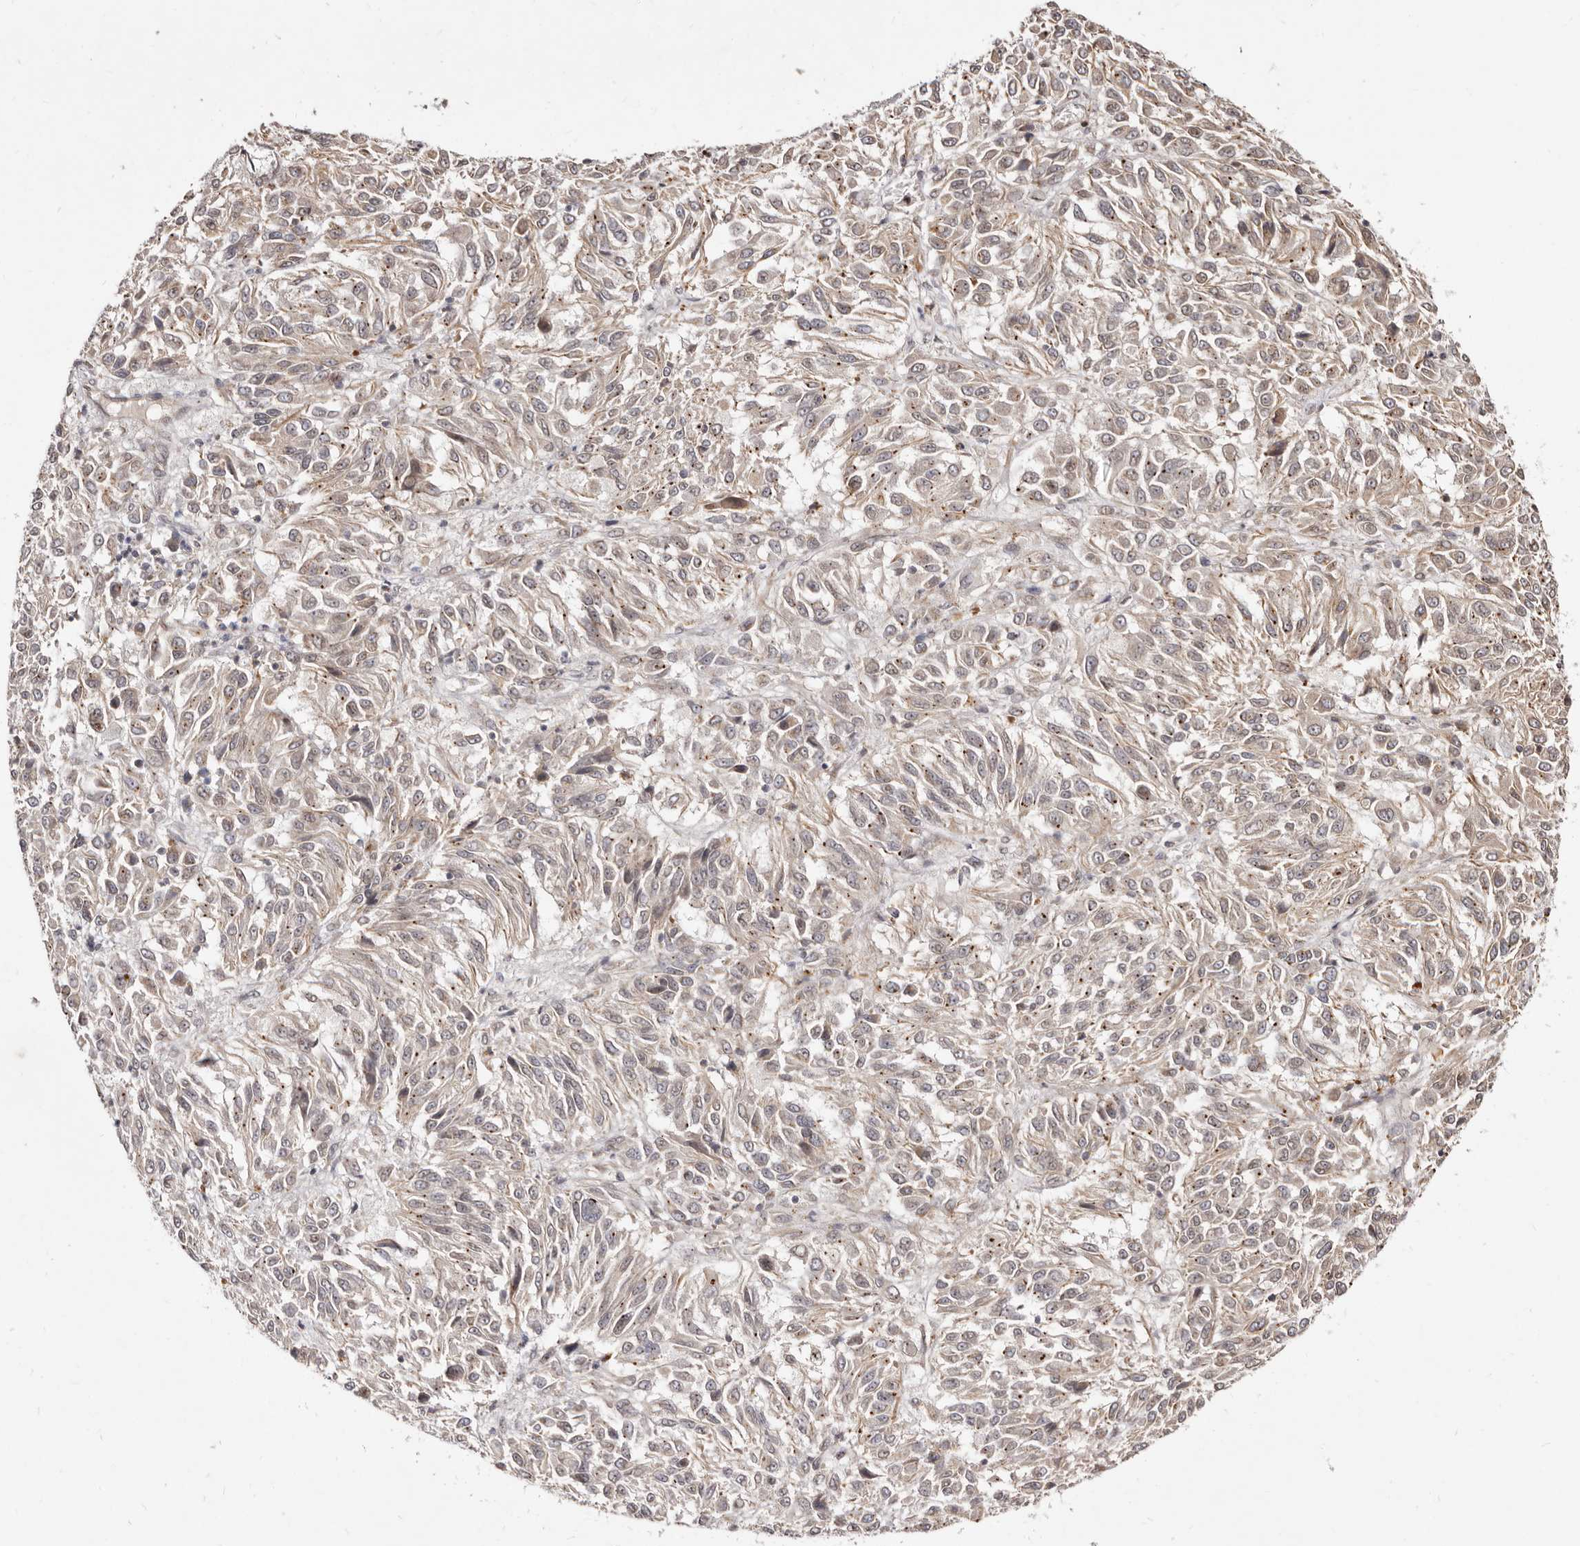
{"staining": {"intensity": "weak", "quantity": ">75%", "location": "cytoplasmic/membranous"}, "tissue": "melanoma", "cell_type": "Tumor cells", "image_type": "cancer", "snomed": [{"axis": "morphology", "description": "Malignant melanoma, Metastatic site"}, {"axis": "topography", "description": "Lung"}], "caption": "A micrograph of human melanoma stained for a protein demonstrates weak cytoplasmic/membranous brown staining in tumor cells.", "gene": "LCORL", "patient": {"sex": "male", "age": 64}}